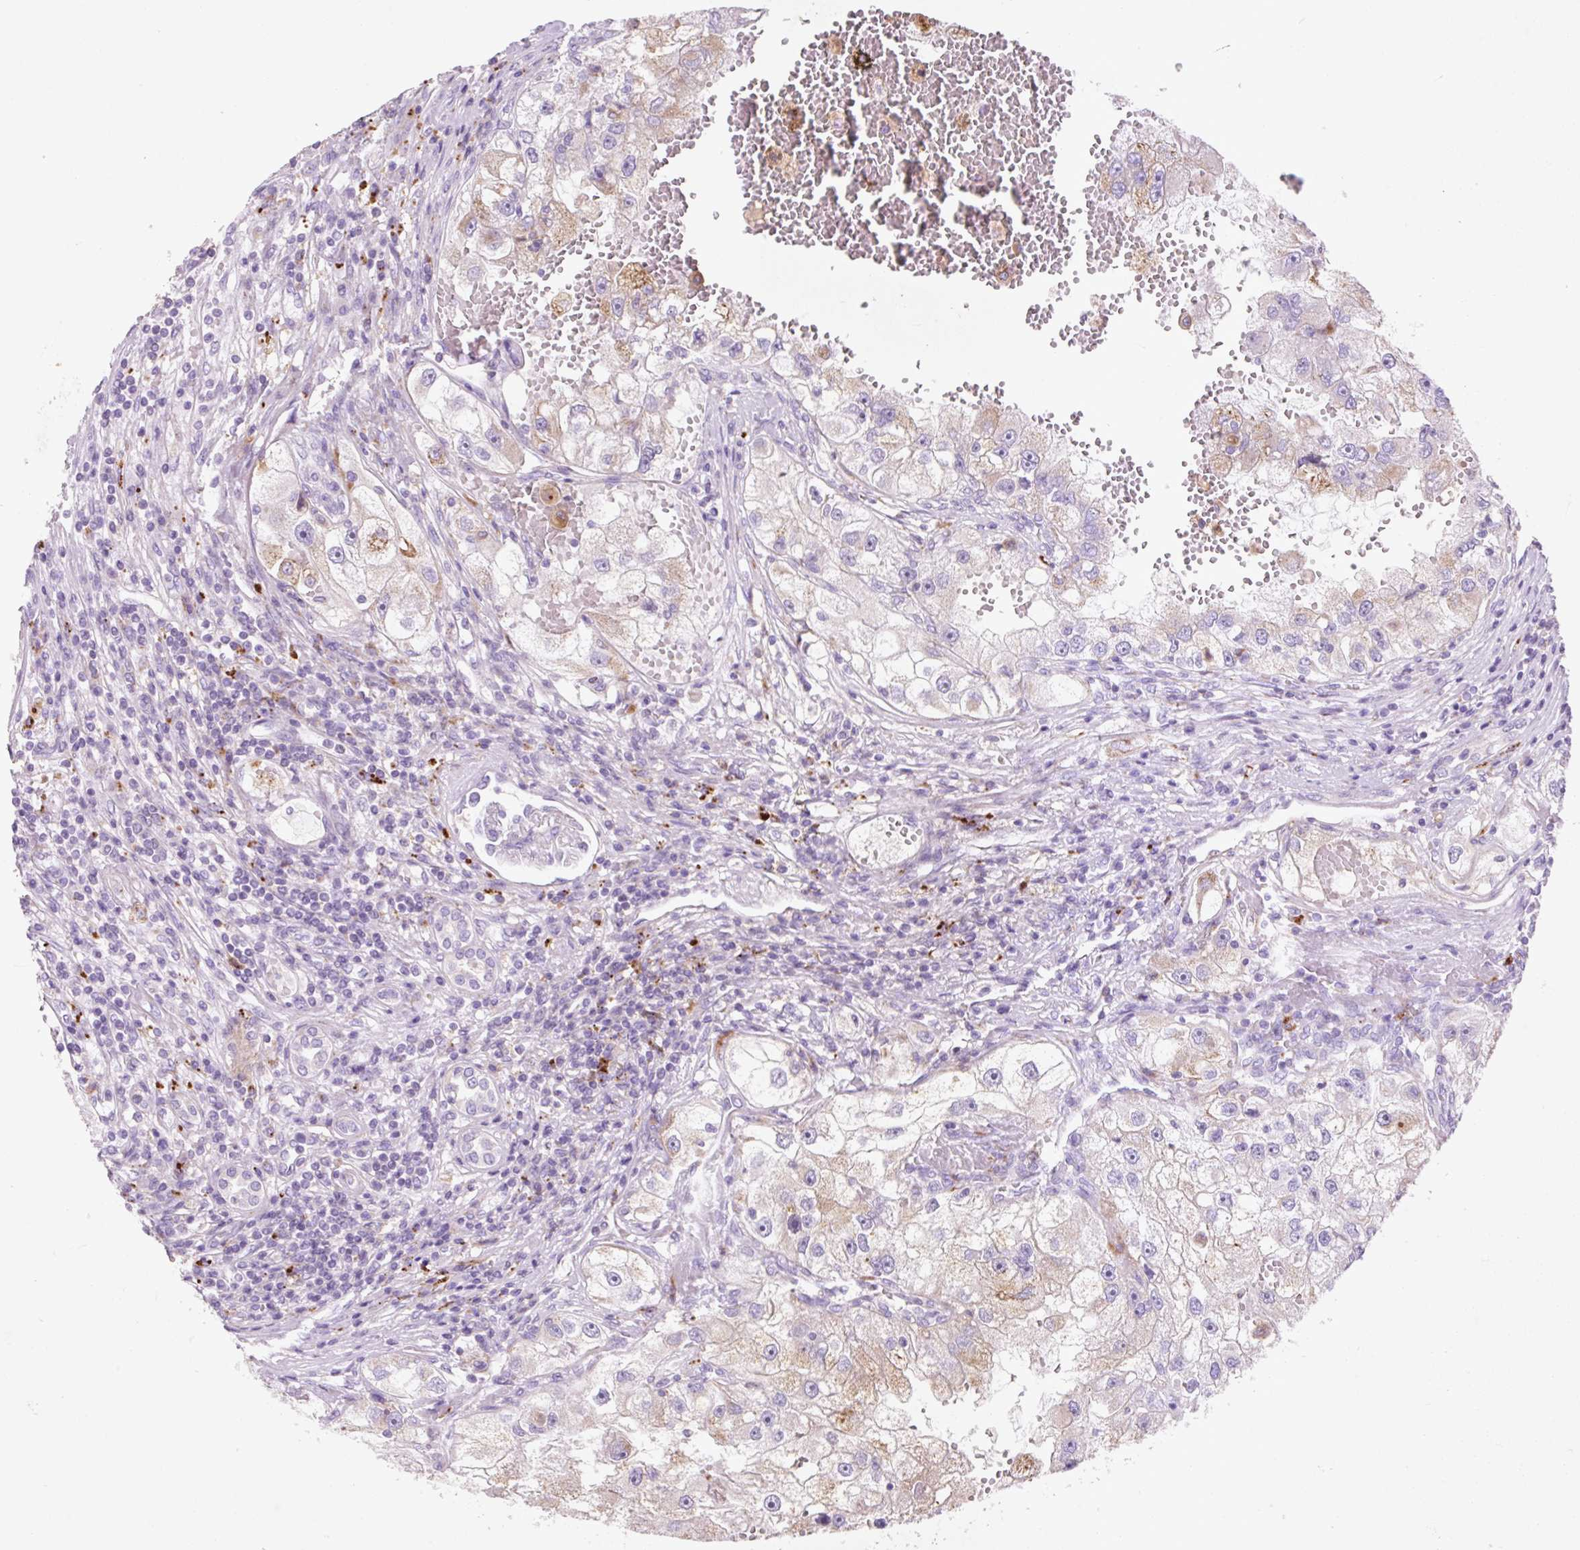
{"staining": {"intensity": "weak", "quantity": "<25%", "location": "cytoplasmic/membranous"}, "tissue": "renal cancer", "cell_type": "Tumor cells", "image_type": "cancer", "snomed": [{"axis": "morphology", "description": "Adenocarcinoma, NOS"}, {"axis": "topography", "description": "Kidney"}], "caption": "There is no significant staining in tumor cells of renal cancer (adenocarcinoma). (DAB (3,3'-diaminobenzidine) IHC, high magnification).", "gene": "HEXA", "patient": {"sex": "male", "age": 63}}